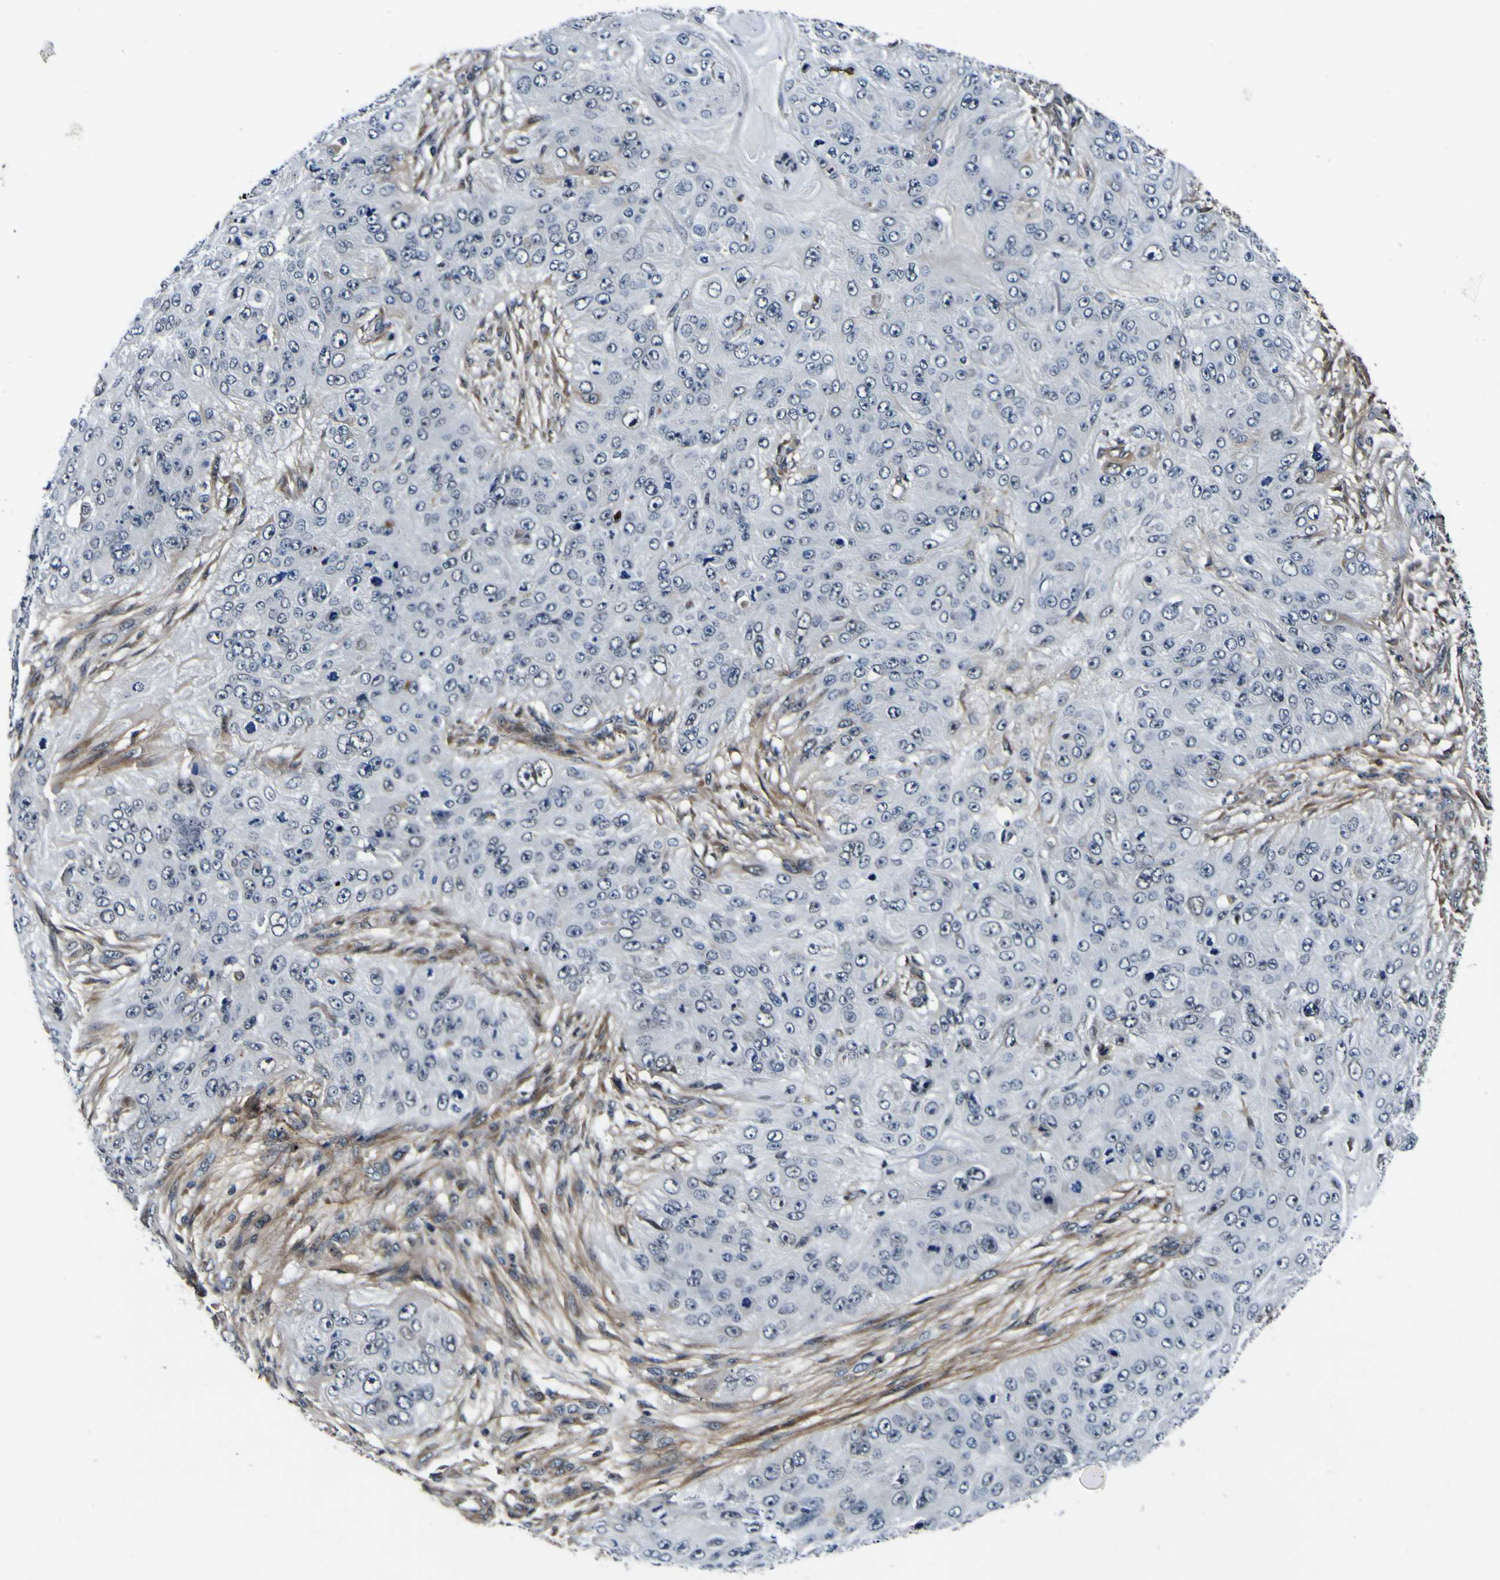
{"staining": {"intensity": "negative", "quantity": "none", "location": "none"}, "tissue": "skin cancer", "cell_type": "Tumor cells", "image_type": "cancer", "snomed": [{"axis": "morphology", "description": "Squamous cell carcinoma, NOS"}, {"axis": "topography", "description": "Skin"}], "caption": "The micrograph shows no staining of tumor cells in skin cancer (squamous cell carcinoma). The staining was performed using DAB (3,3'-diaminobenzidine) to visualize the protein expression in brown, while the nuclei were stained in blue with hematoxylin (Magnification: 20x).", "gene": "POSTN", "patient": {"sex": "female", "age": 80}}